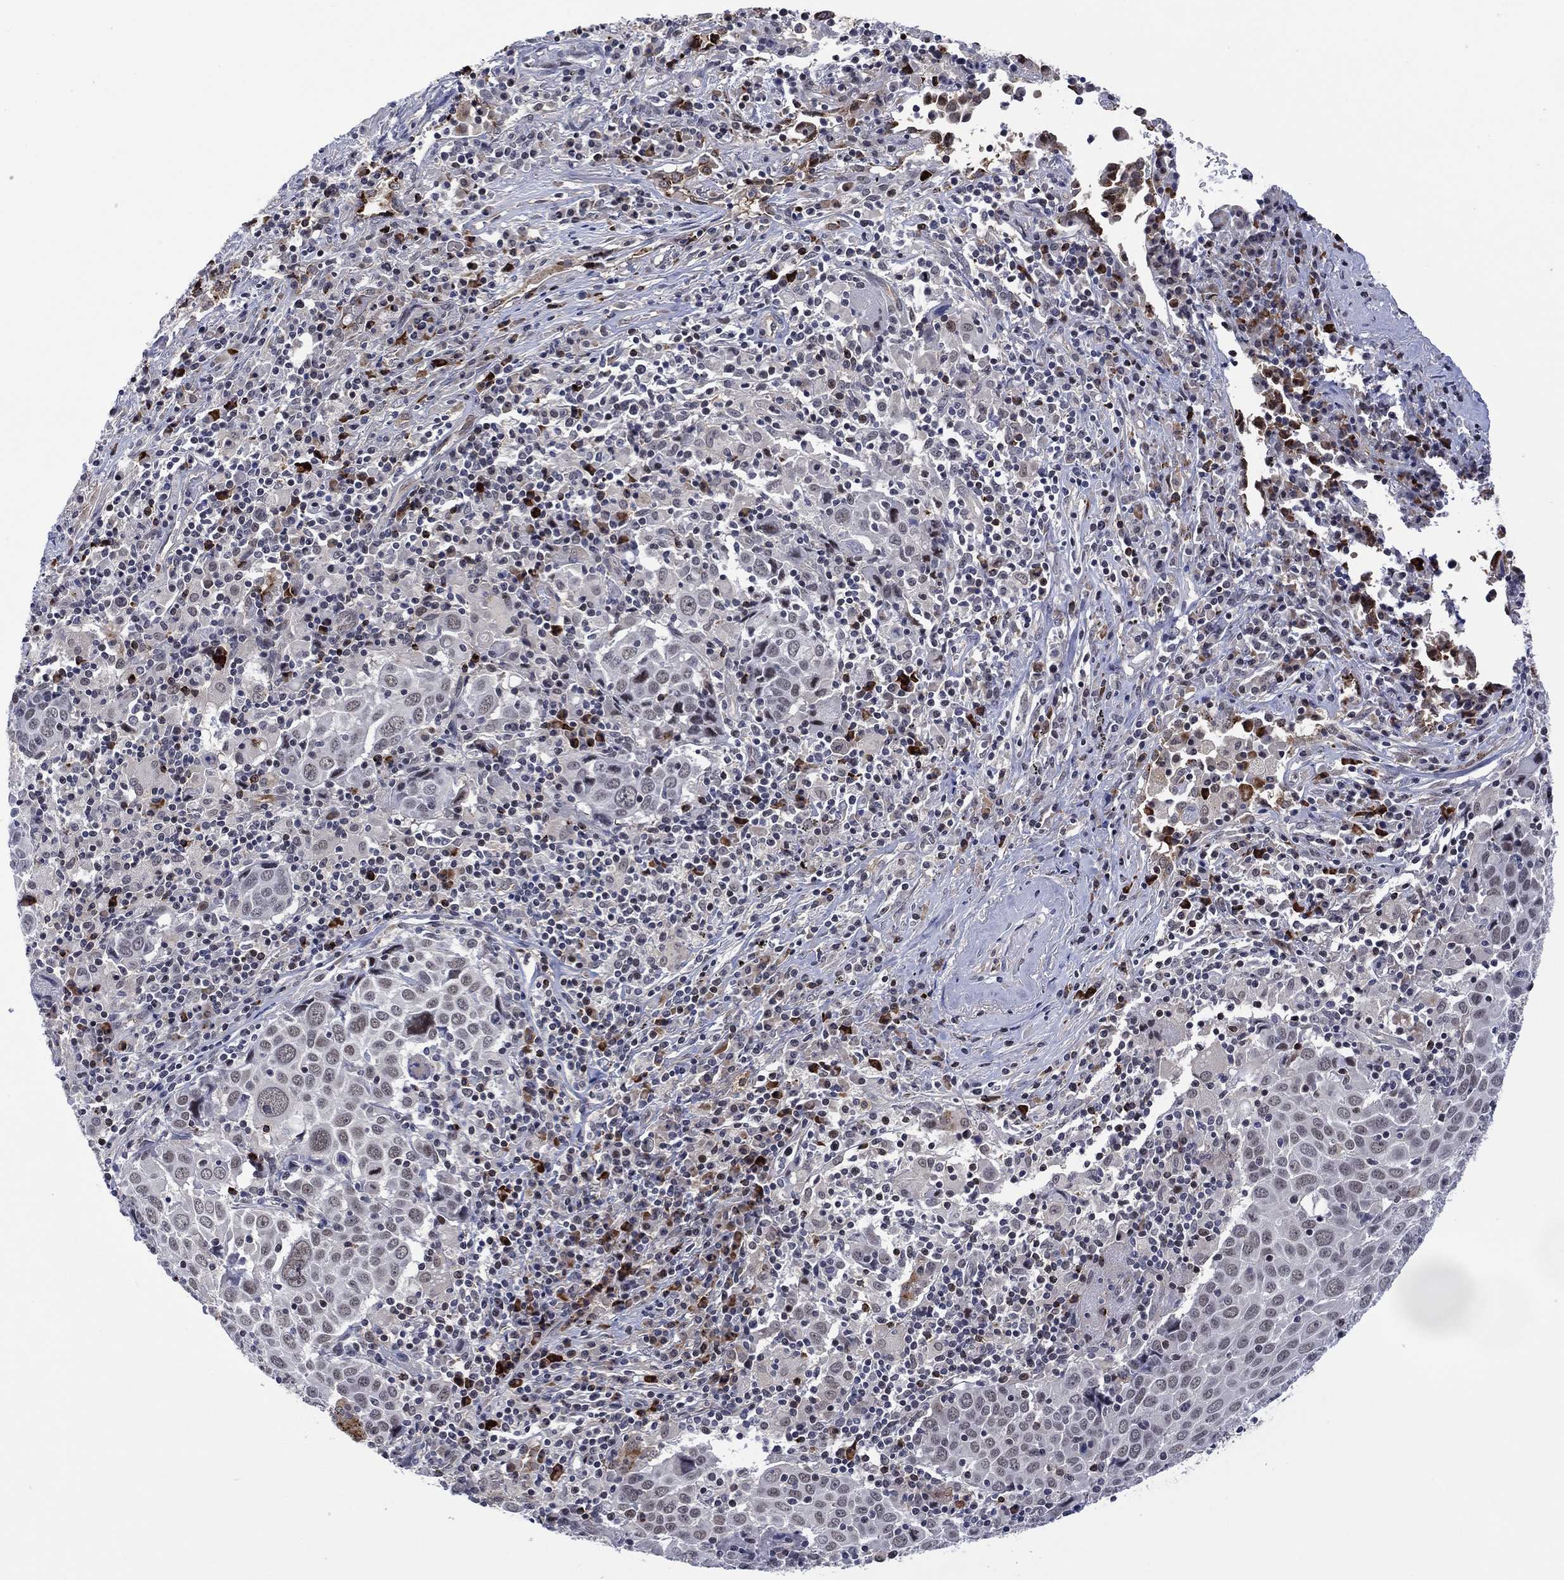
{"staining": {"intensity": "negative", "quantity": "none", "location": "none"}, "tissue": "lung cancer", "cell_type": "Tumor cells", "image_type": "cancer", "snomed": [{"axis": "morphology", "description": "Squamous cell carcinoma, NOS"}, {"axis": "topography", "description": "Lung"}], "caption": "The photomicrograph exhibits no significant staining in tumor cells of lung cancer (squamous cell carcinoma).", "gene": "DPP4", "patient": {"sex": "male", "age": 57}}